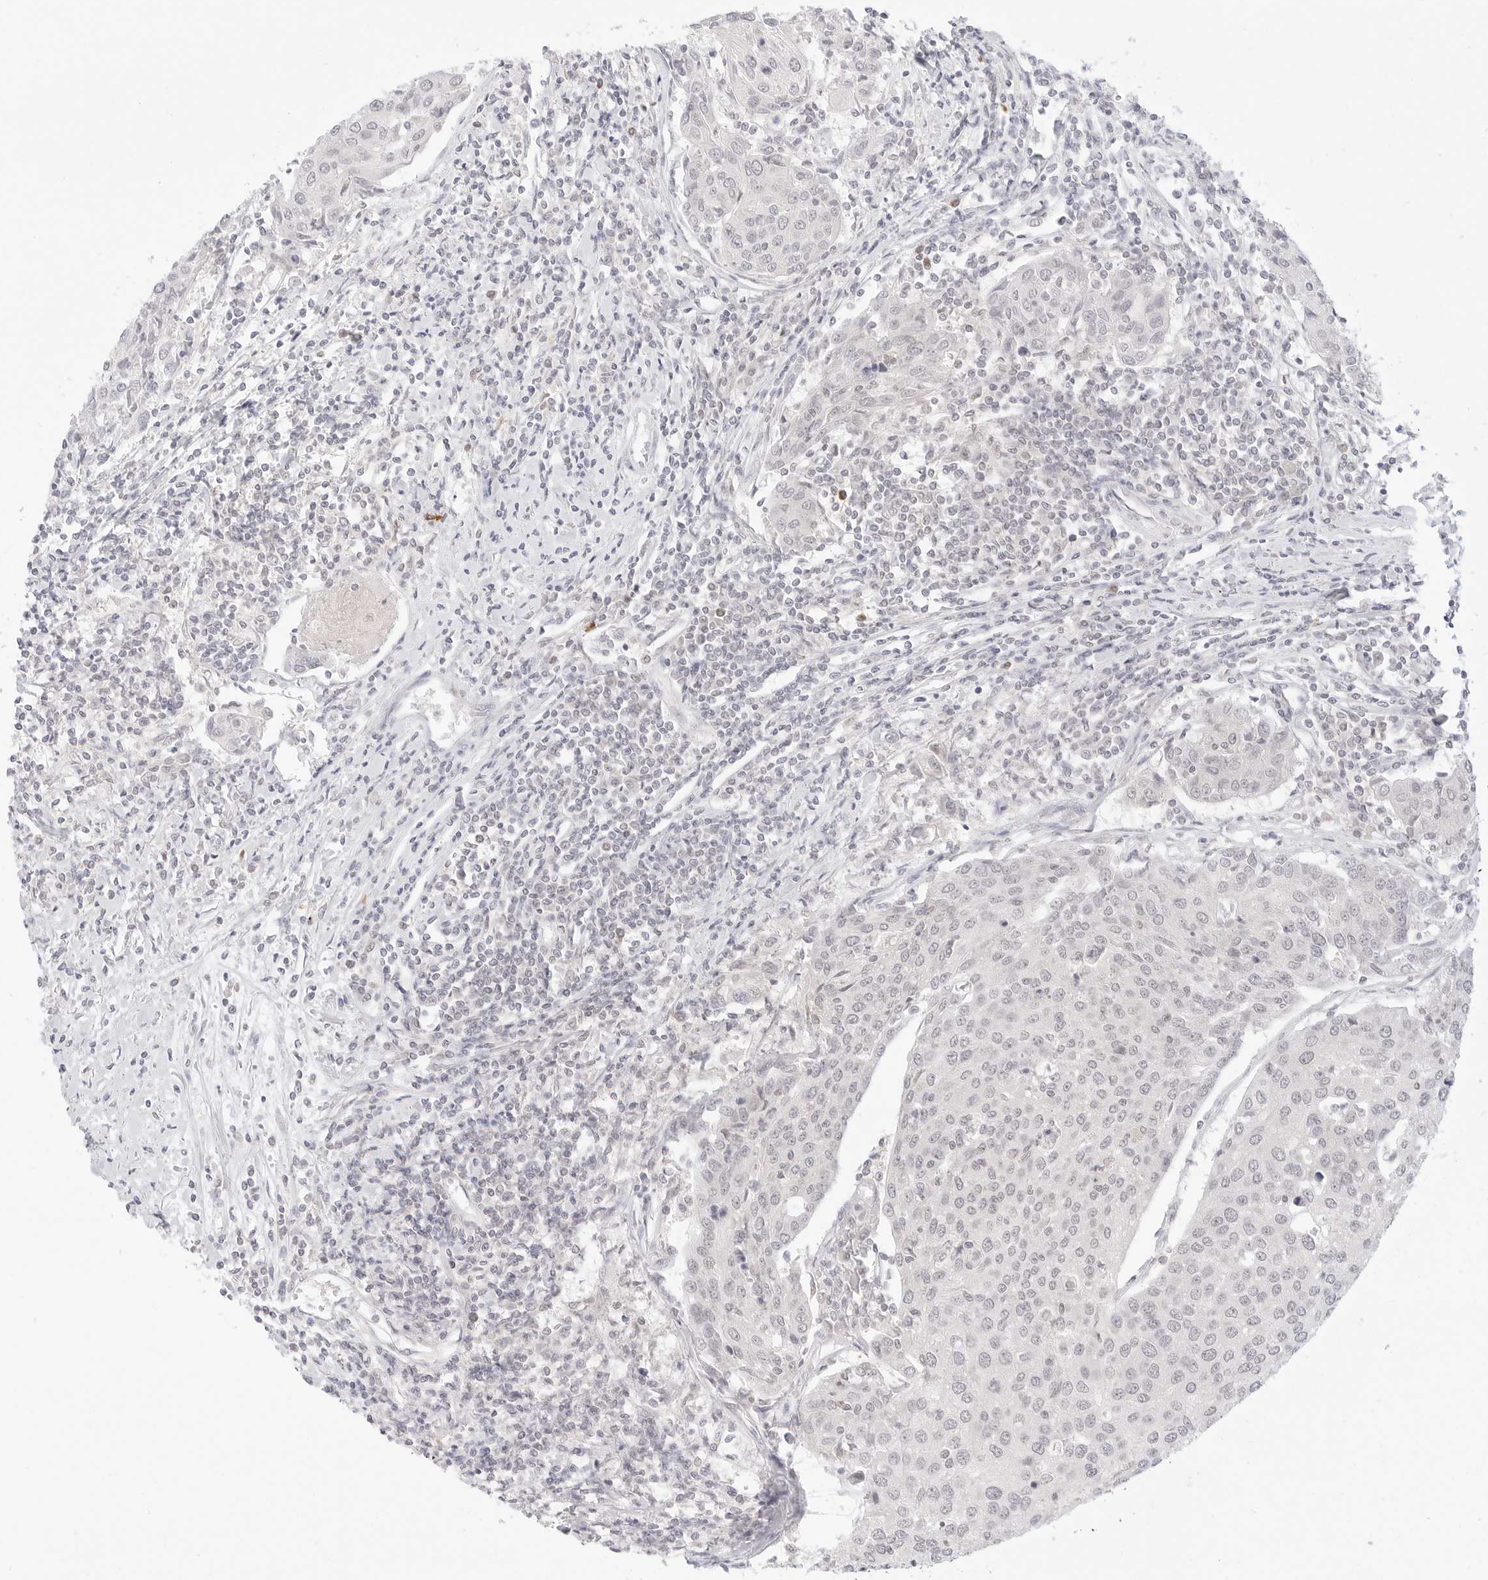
{"staining": {"intensity": "negative", "quantity": "none", "location": "none"}, "tissue": "urothelial cancer", "cell_type": "Tumor cells", "image_type": "cancer", "snomed": [{"axis": "morphology", "description": "Urothelial carcinoma, High grade"}, {"axis": "topography", "description": "Urinary bladder"}], "caption": "The photomicrograph demonstrates no staining of tumor cells in high-grade urothelial carcinoma.", "gene": "GNAS", "patient": {"sex": "female", "age": 85}}